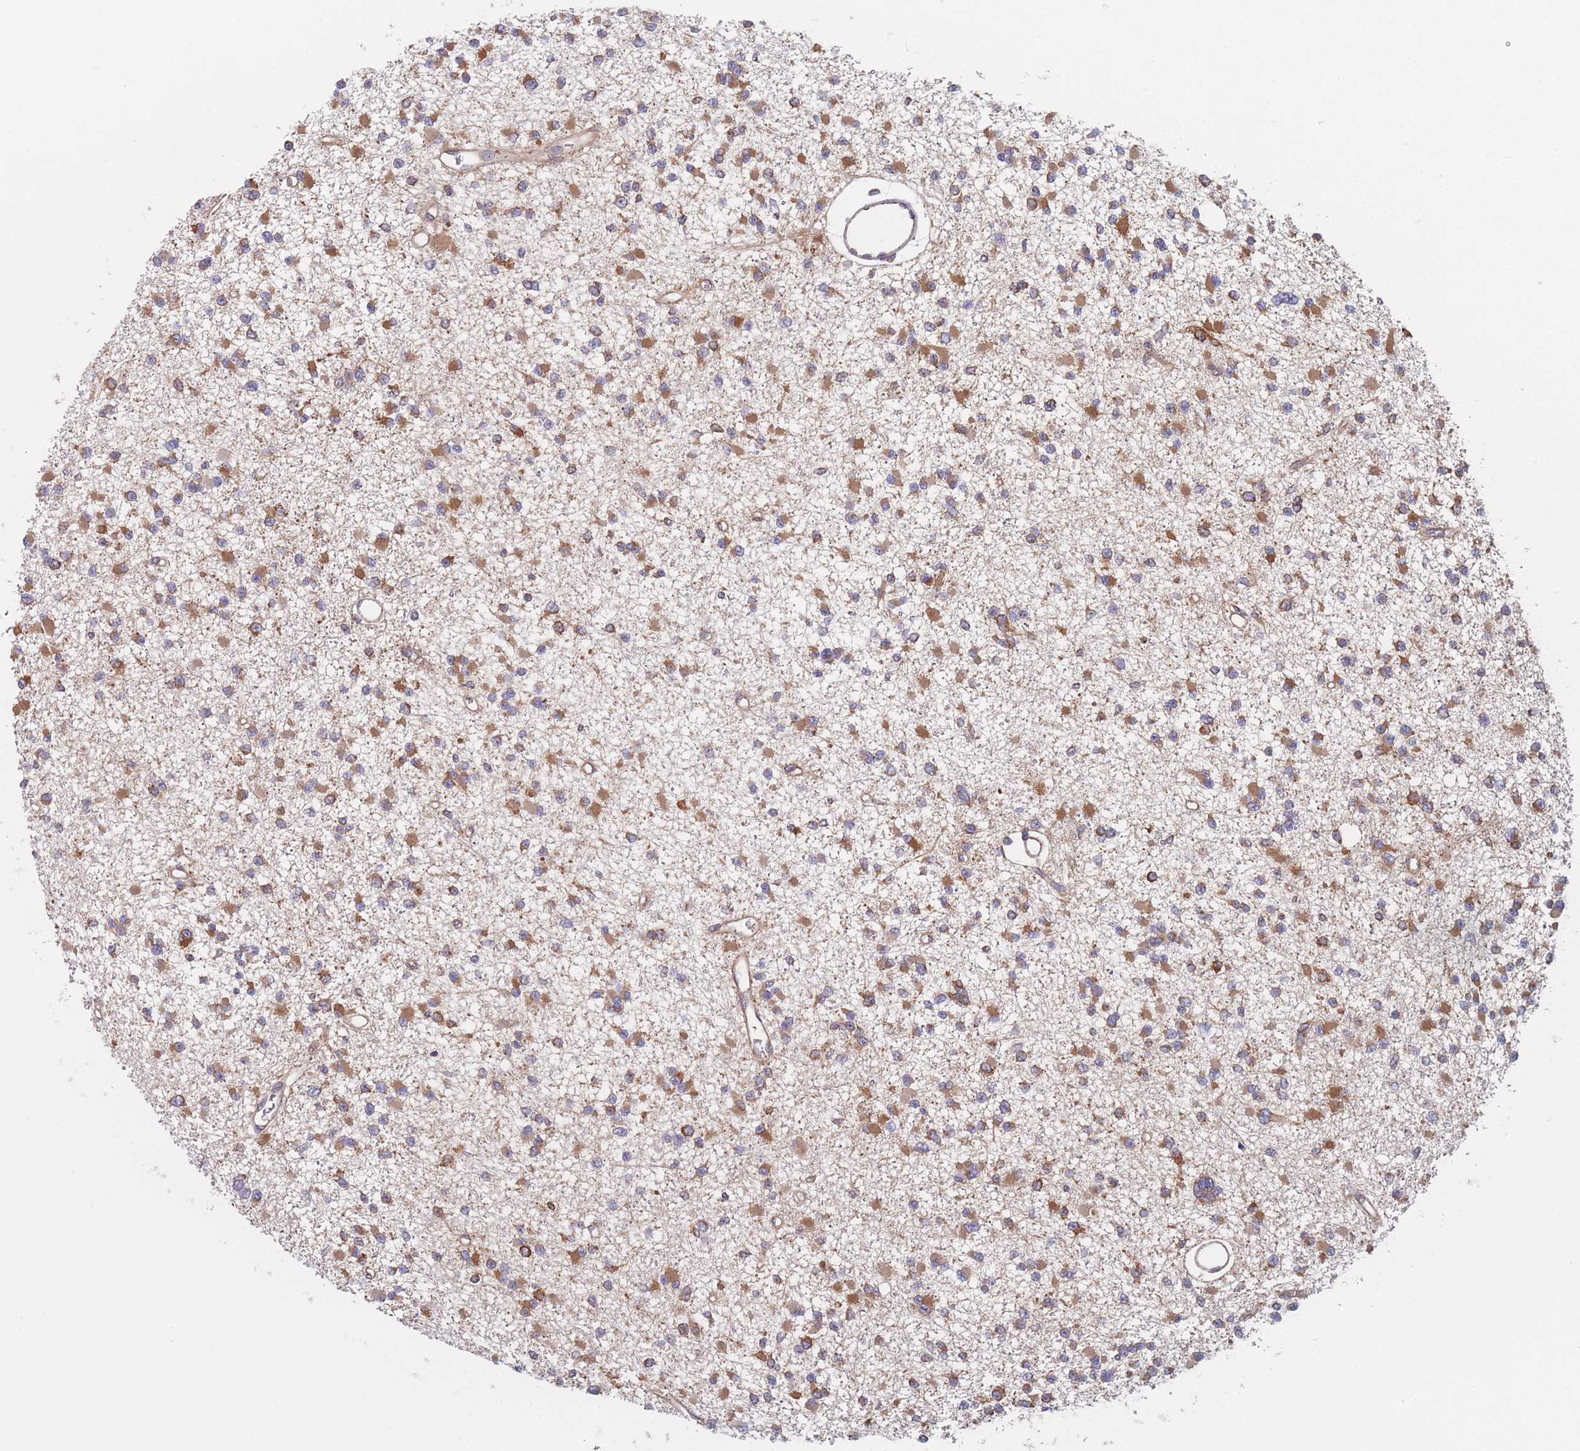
{"staining": {"intensity": "moderate", "quantity": ">75%", "location": "cytoplasmic/membranous"}, "tissue": "glioma", "cell_type": "Tumor cells", "image_type": "cancer", "snomed": [{"axis": "morphology", "description": "Glioma, malignant, Low grade"}, {"axis": "topography", "description": "Brain"}], "caption": "Protein staining by immunohistochemistry (IHC) shows moderate cytoplasmic/membranous staining in approximately >75% of tumor cells in malignant low-grade glioma.", "gene": "EEF1B2", "patient": {"sex": "female", "age": 22}}